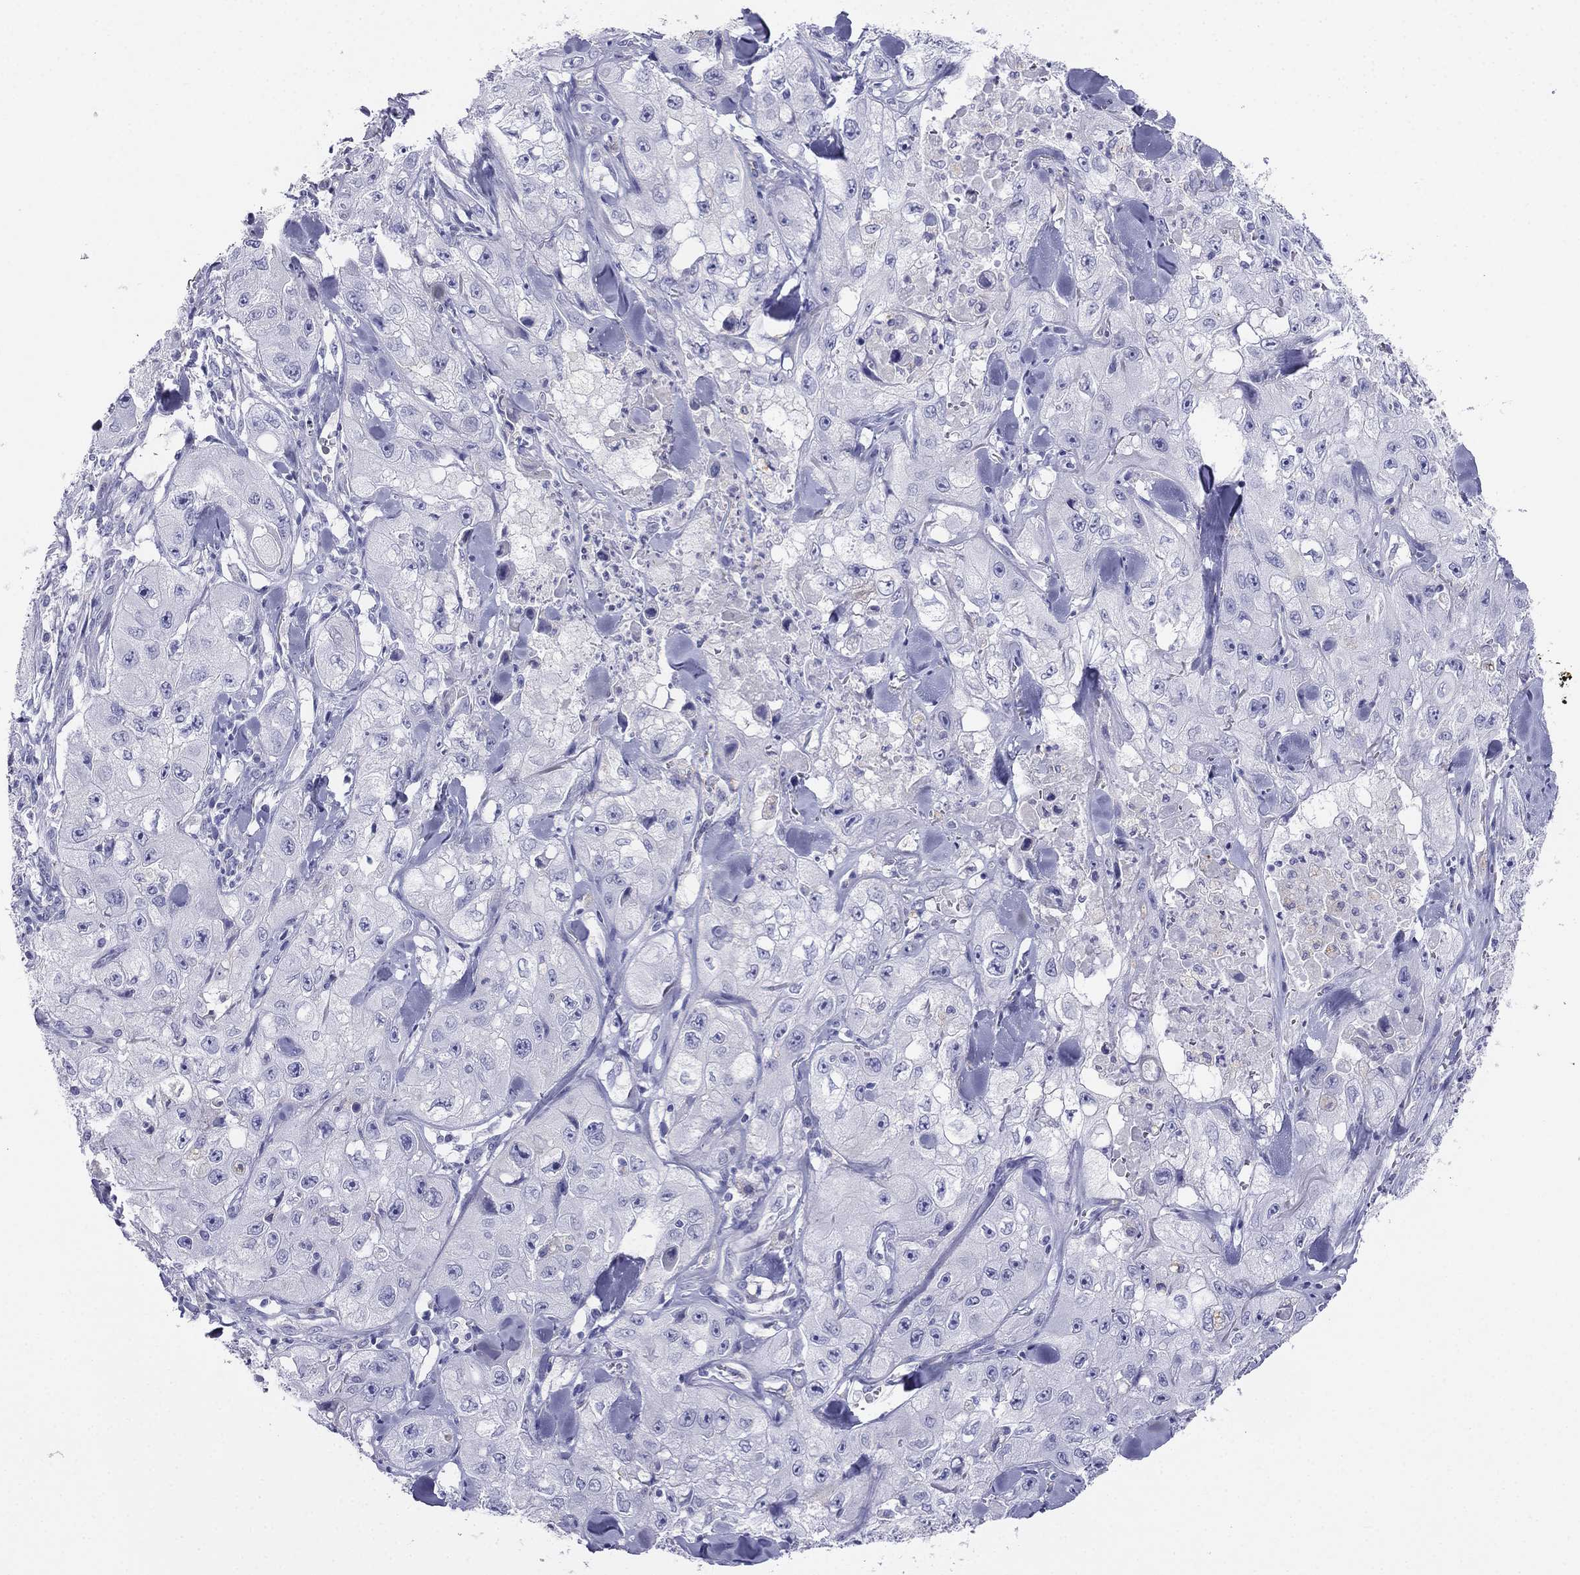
{"staining": {"intensity": "negative", "quantity": "none", "location": "none"}, "tissue": "skin cancer", "cell_type": "Tumor cells", "image_type": "cancer", "snomed": [{"axis": "morphology", "description": "Squamous cell carcinoma, NOS"}, {"axis": "topography", "description": "Skin"}, {"axis": "topography", "description": "Subcutis"}], "caption": "Skin cancer (squamous cell carcinoma) was stained to show a protein in brown. There is no significant expression in tumor cells.", "gene": "ALOXE3", "patient": {"sex": "male", "age": 73}}